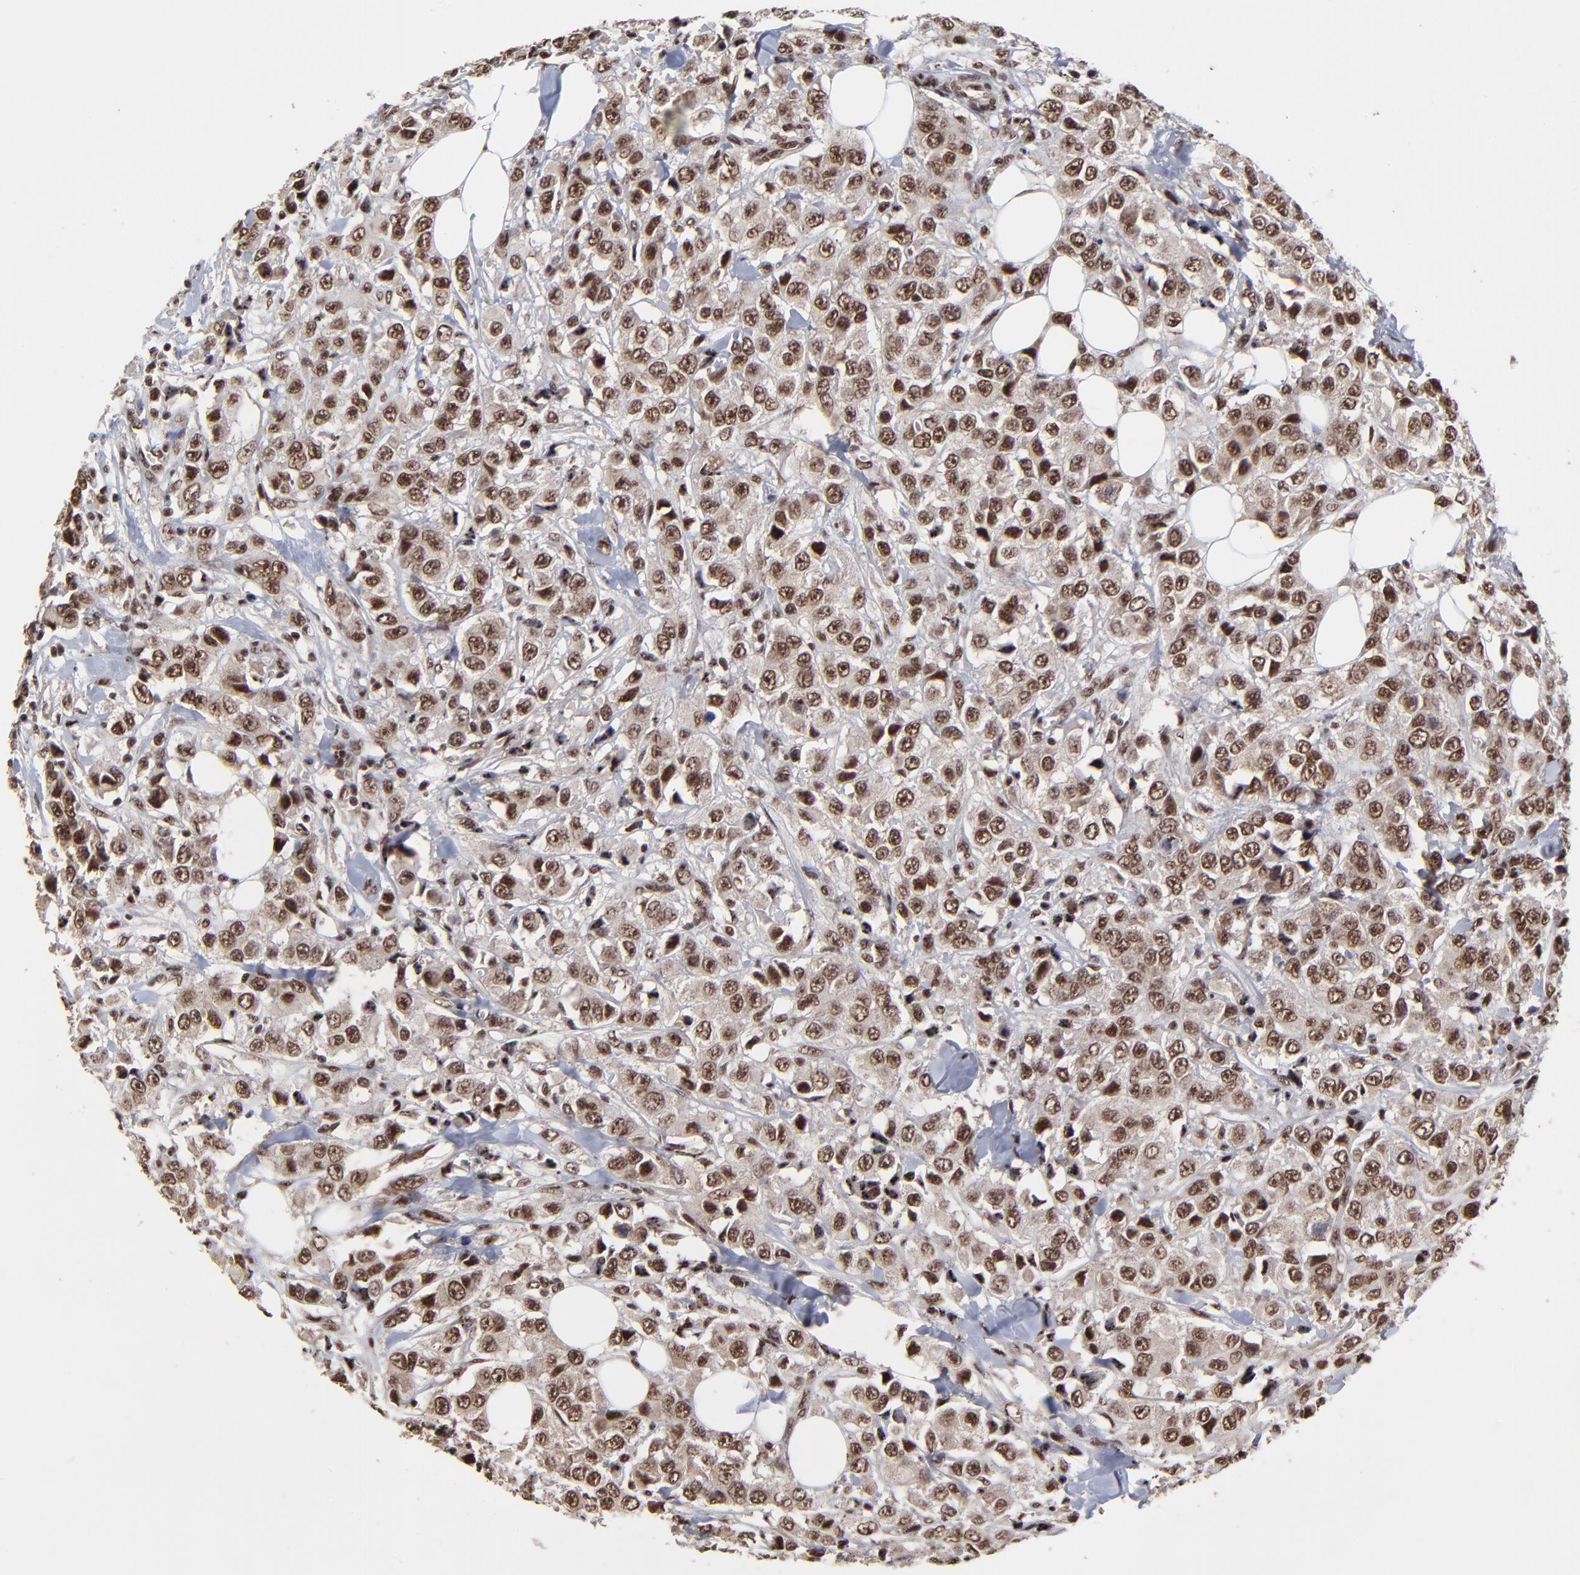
{"staining": {"intensity": "strong", "quantity": ">75%", "location": "nuclear"}, "tissue": "breast cancer", "cell_type": "Tumor cells", "image_type": "cancer", "snomed": [{"axis": "morphology", "description": "Duct carcinoma"}, {"axis": "topography", "description": "Breast"}], "caption": "IHC of breast cancer (invasive ductal carcinoma) shows high levels of strong nuclear staining in approximately >75% of tumor cells.", "gene": "RBM22", "patient": {"sex": "female", "age": 58}}